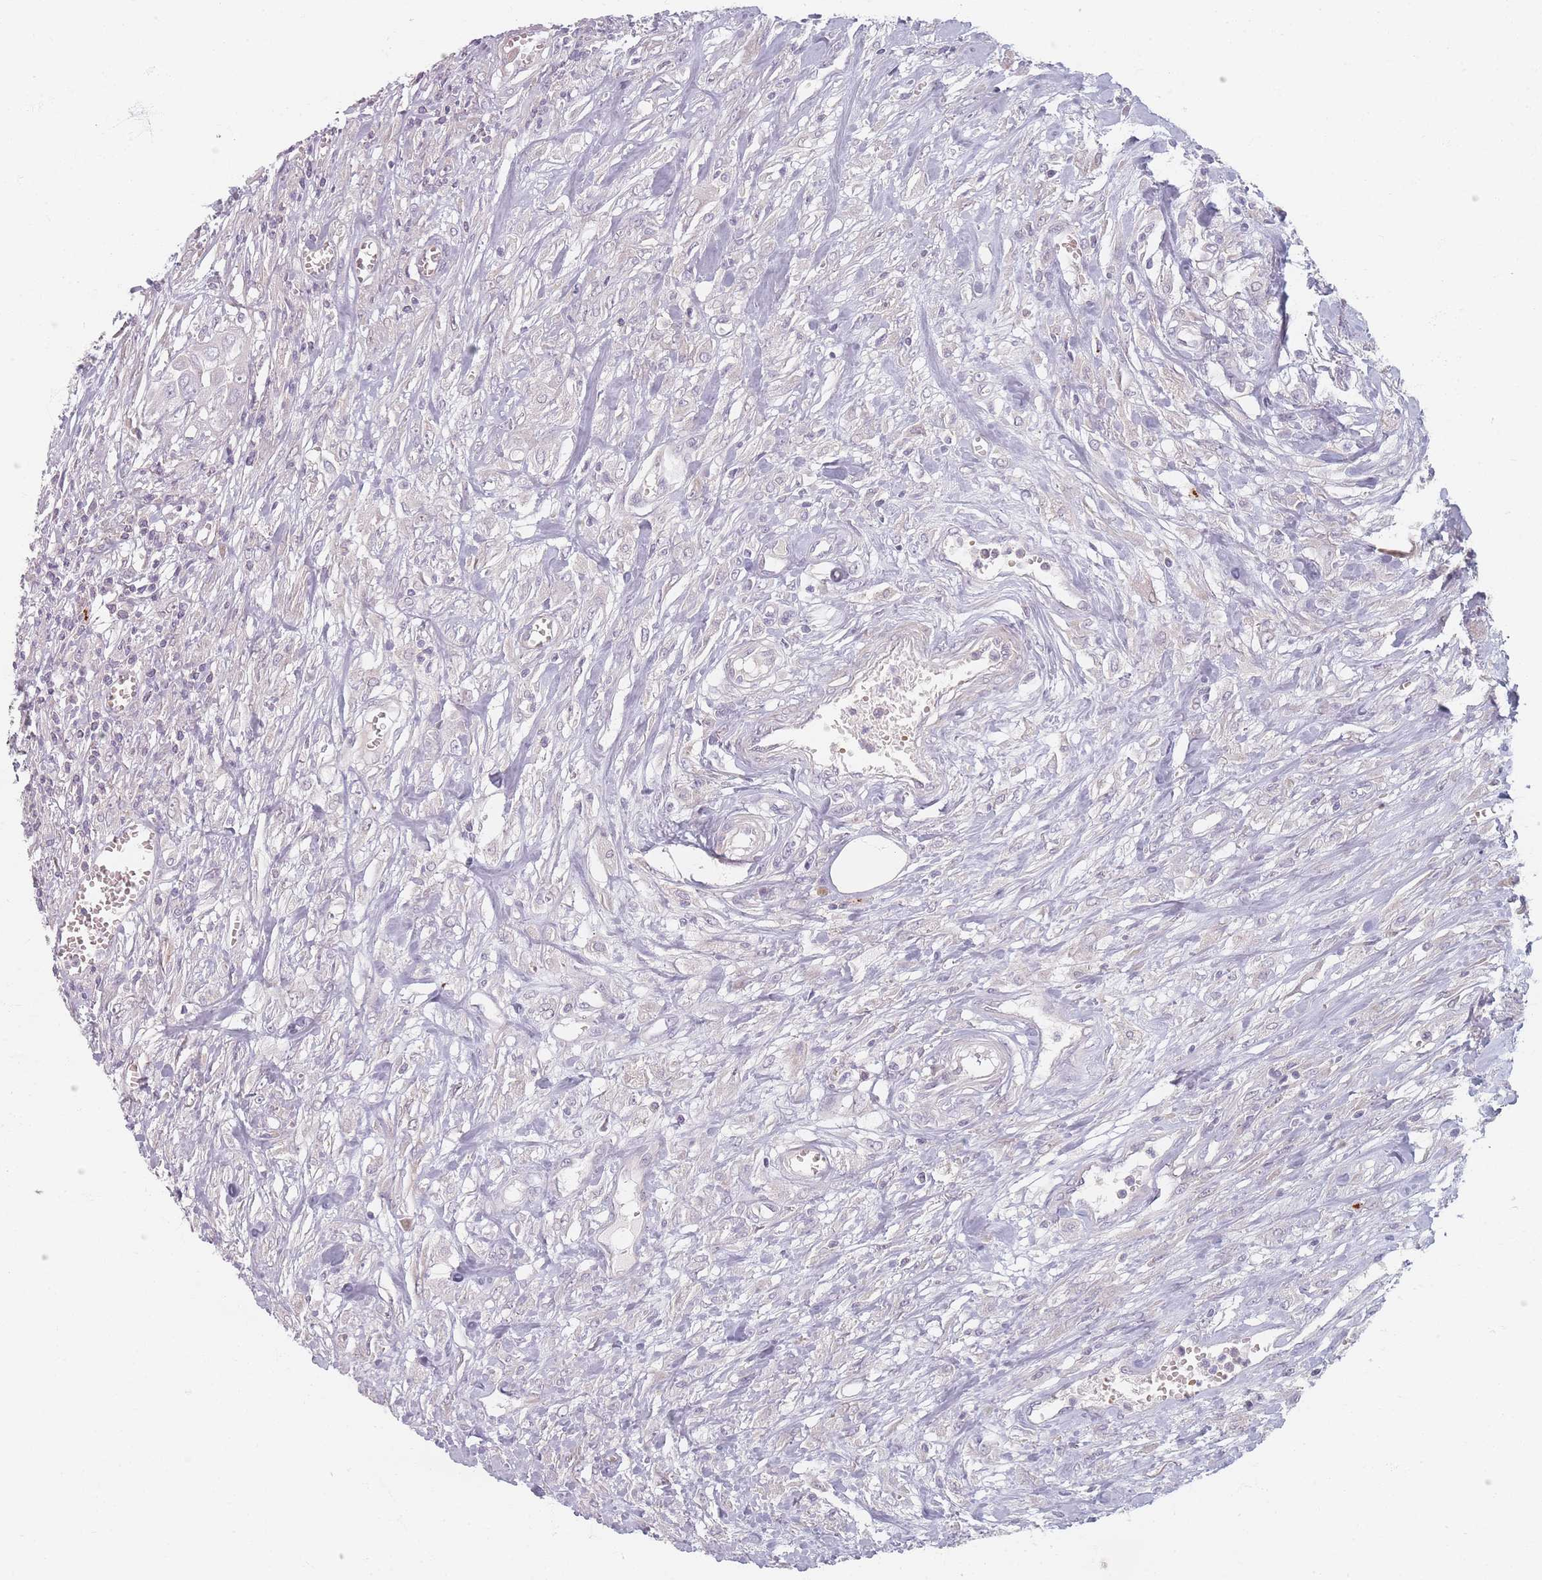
{"staining": {"intensity": "negative", "quantity": "none", "location": "none"}, "tissue": "urothelial cancer", "cell_type": "Tumor cells", "image_type": "cancer", "snomed": [{"axis": "morphology", "description": "Urothelial carcinoma, High grade"}, {"axis": "topography", "description": "Urinary bladder"}], "caption": "Immunohistochemistry (IHC) image of neoplastic tissue: urothelial cancer stained with DAB demonstrates no significant protein positivity in tumor cells.", "gene": "TMOD1", "patient": {"sex": "male", "age": 57}}